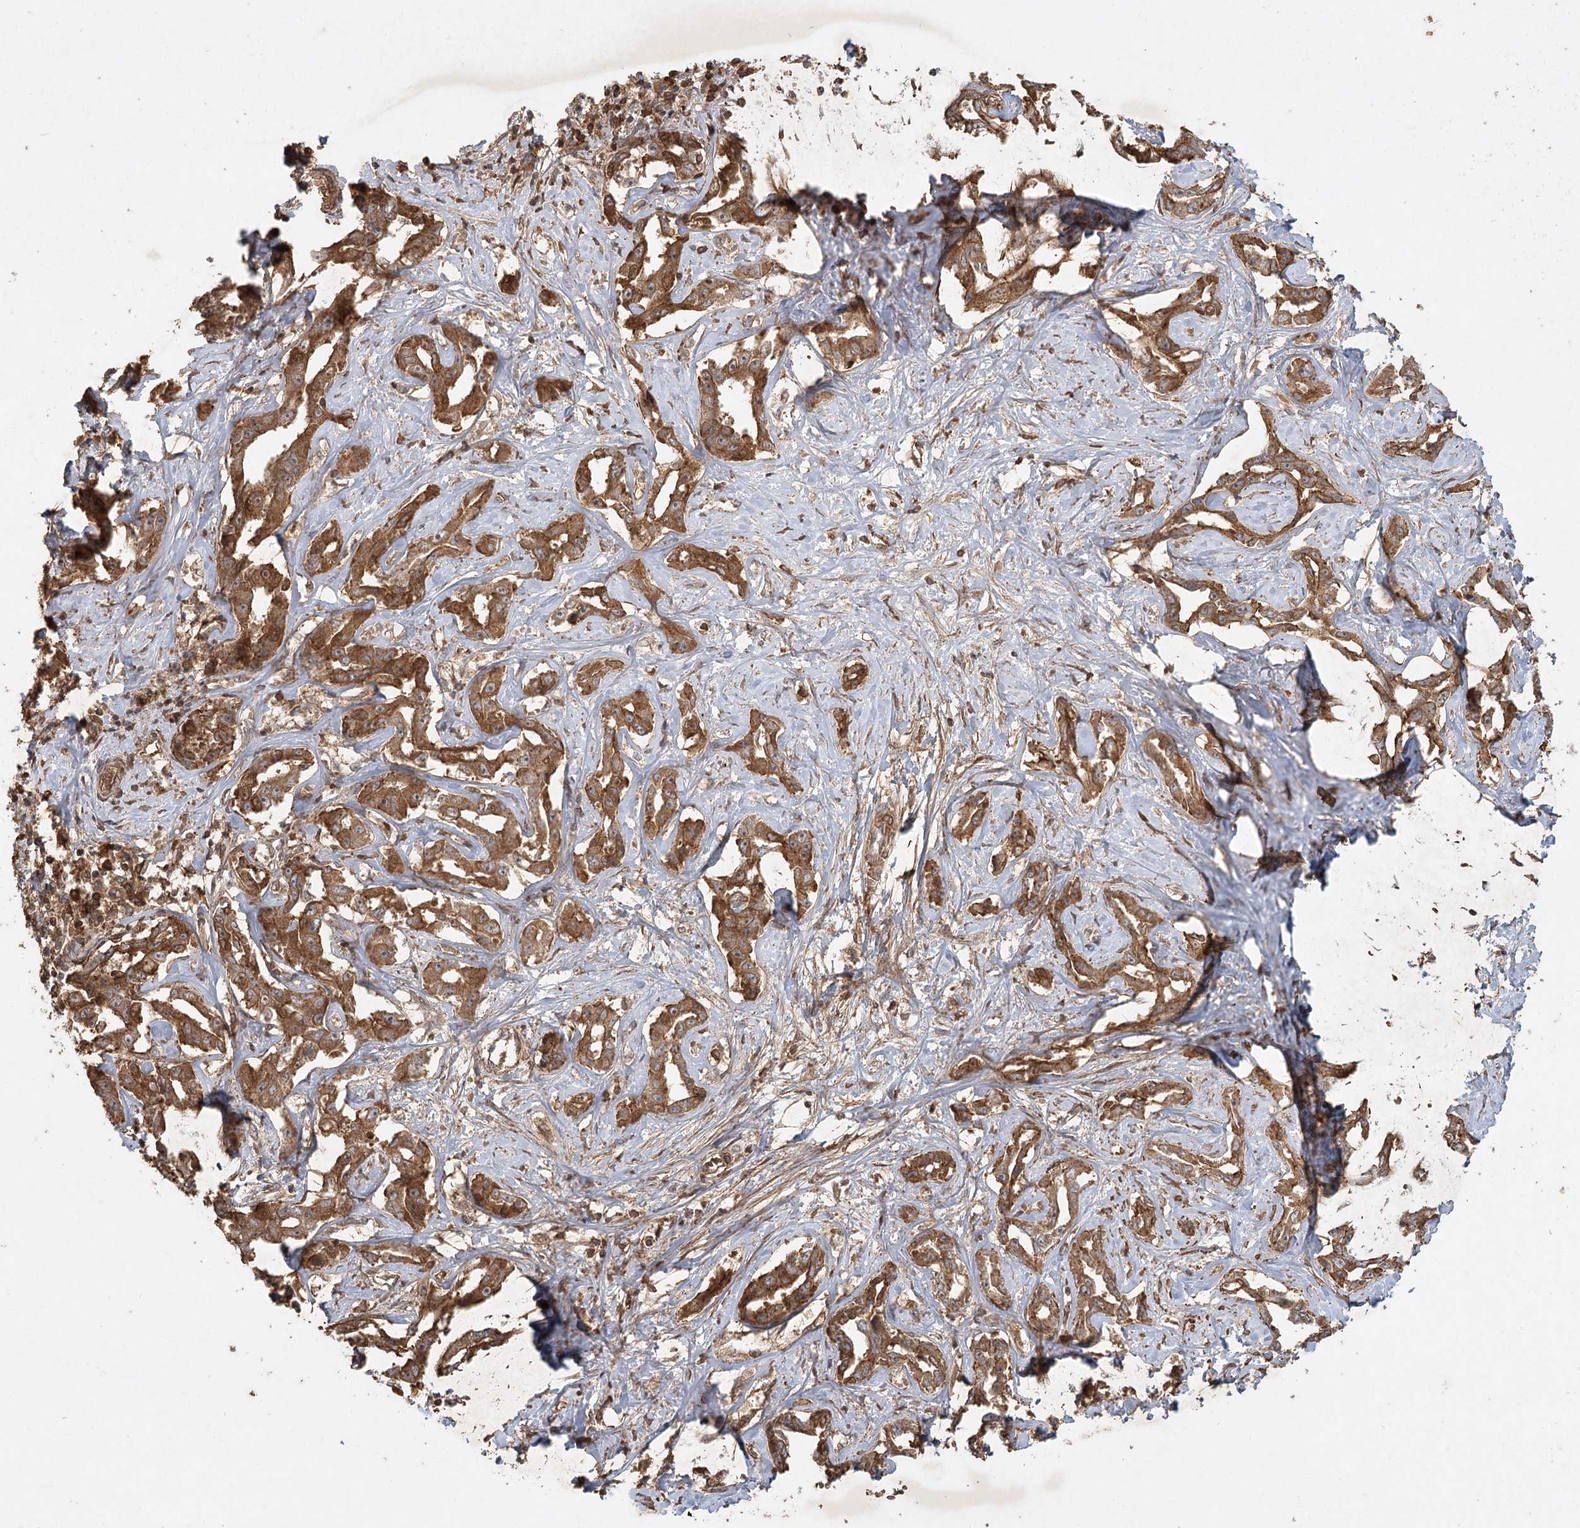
{"staining": {"intensity": "moderate", "quantity": ">75%", "location": "cytoplasmic/membranous"}, "tissue": "liver cancer", "cell_type": "Tumor cells", "image_type": "cancer", "snomed": [{"axis": "morphology", "description": "Cholangiocarcinoma"}, {"axis": "topography", "description": "Liver"}], "caption": "Moderate cytoplasmic/membranous positivity for a protein is identified in approximately >75% of tumor cells of cholangiocarcinoma (liver) using immunohistochemistry.", "gene": "ARL13A", "patient": {"sex": "male", "age": 59}}